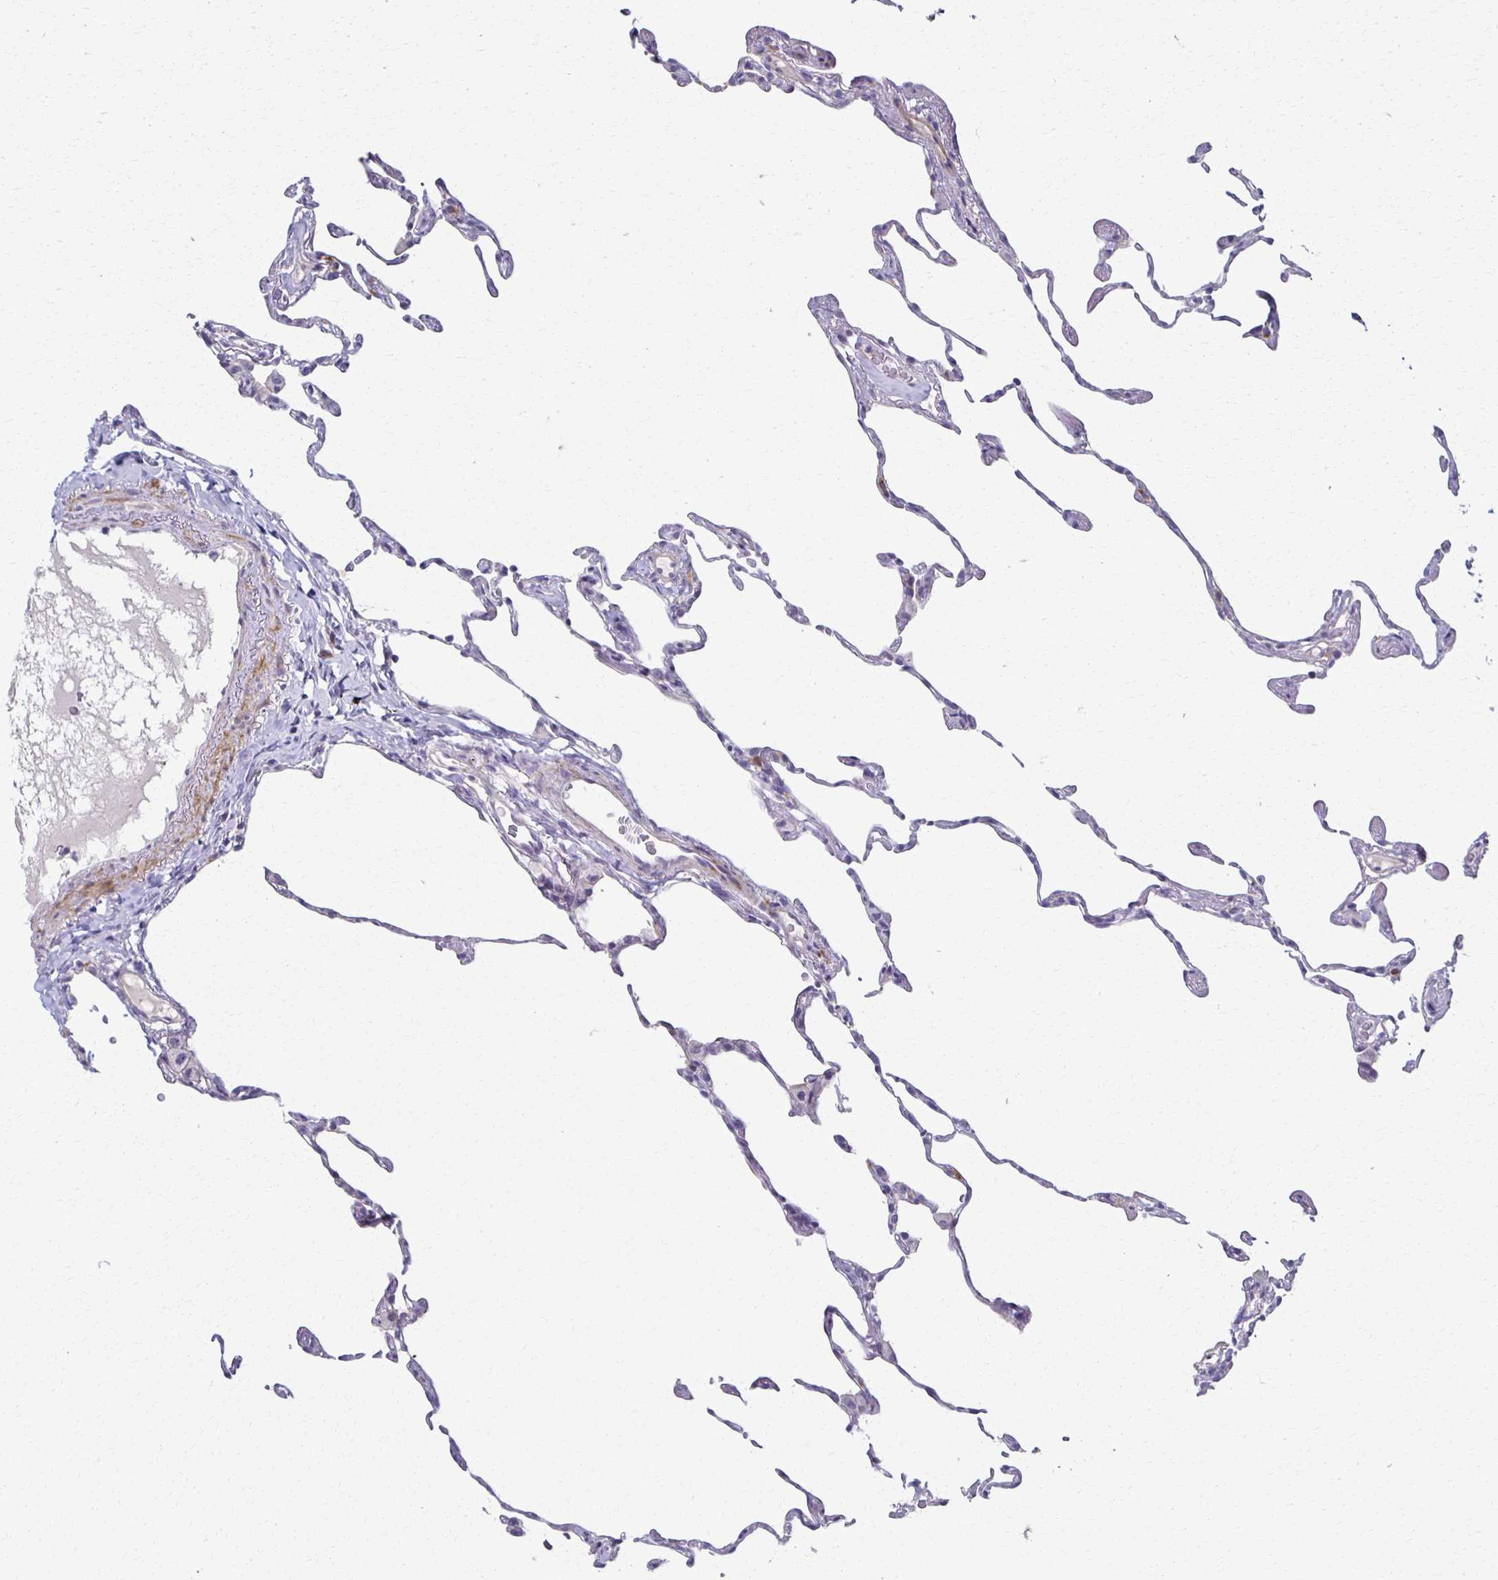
{"staining": {"intensity": "negative", "quantity": "none", "location": "none"}, "tissue": "lung", "cell_type": "Alveolar cells", "image_type": "normal", "snomed": [{"axis": "morphology", "description": "Normal tissue, NOS"}, {"axis": "topography", "description": "Lung"}], "caption": "The photomicrograph demonstrates no significant expression in alveolar cells of lung.", "gene": "FOXO4", "patient": {"sex": "female", "age": 57}}